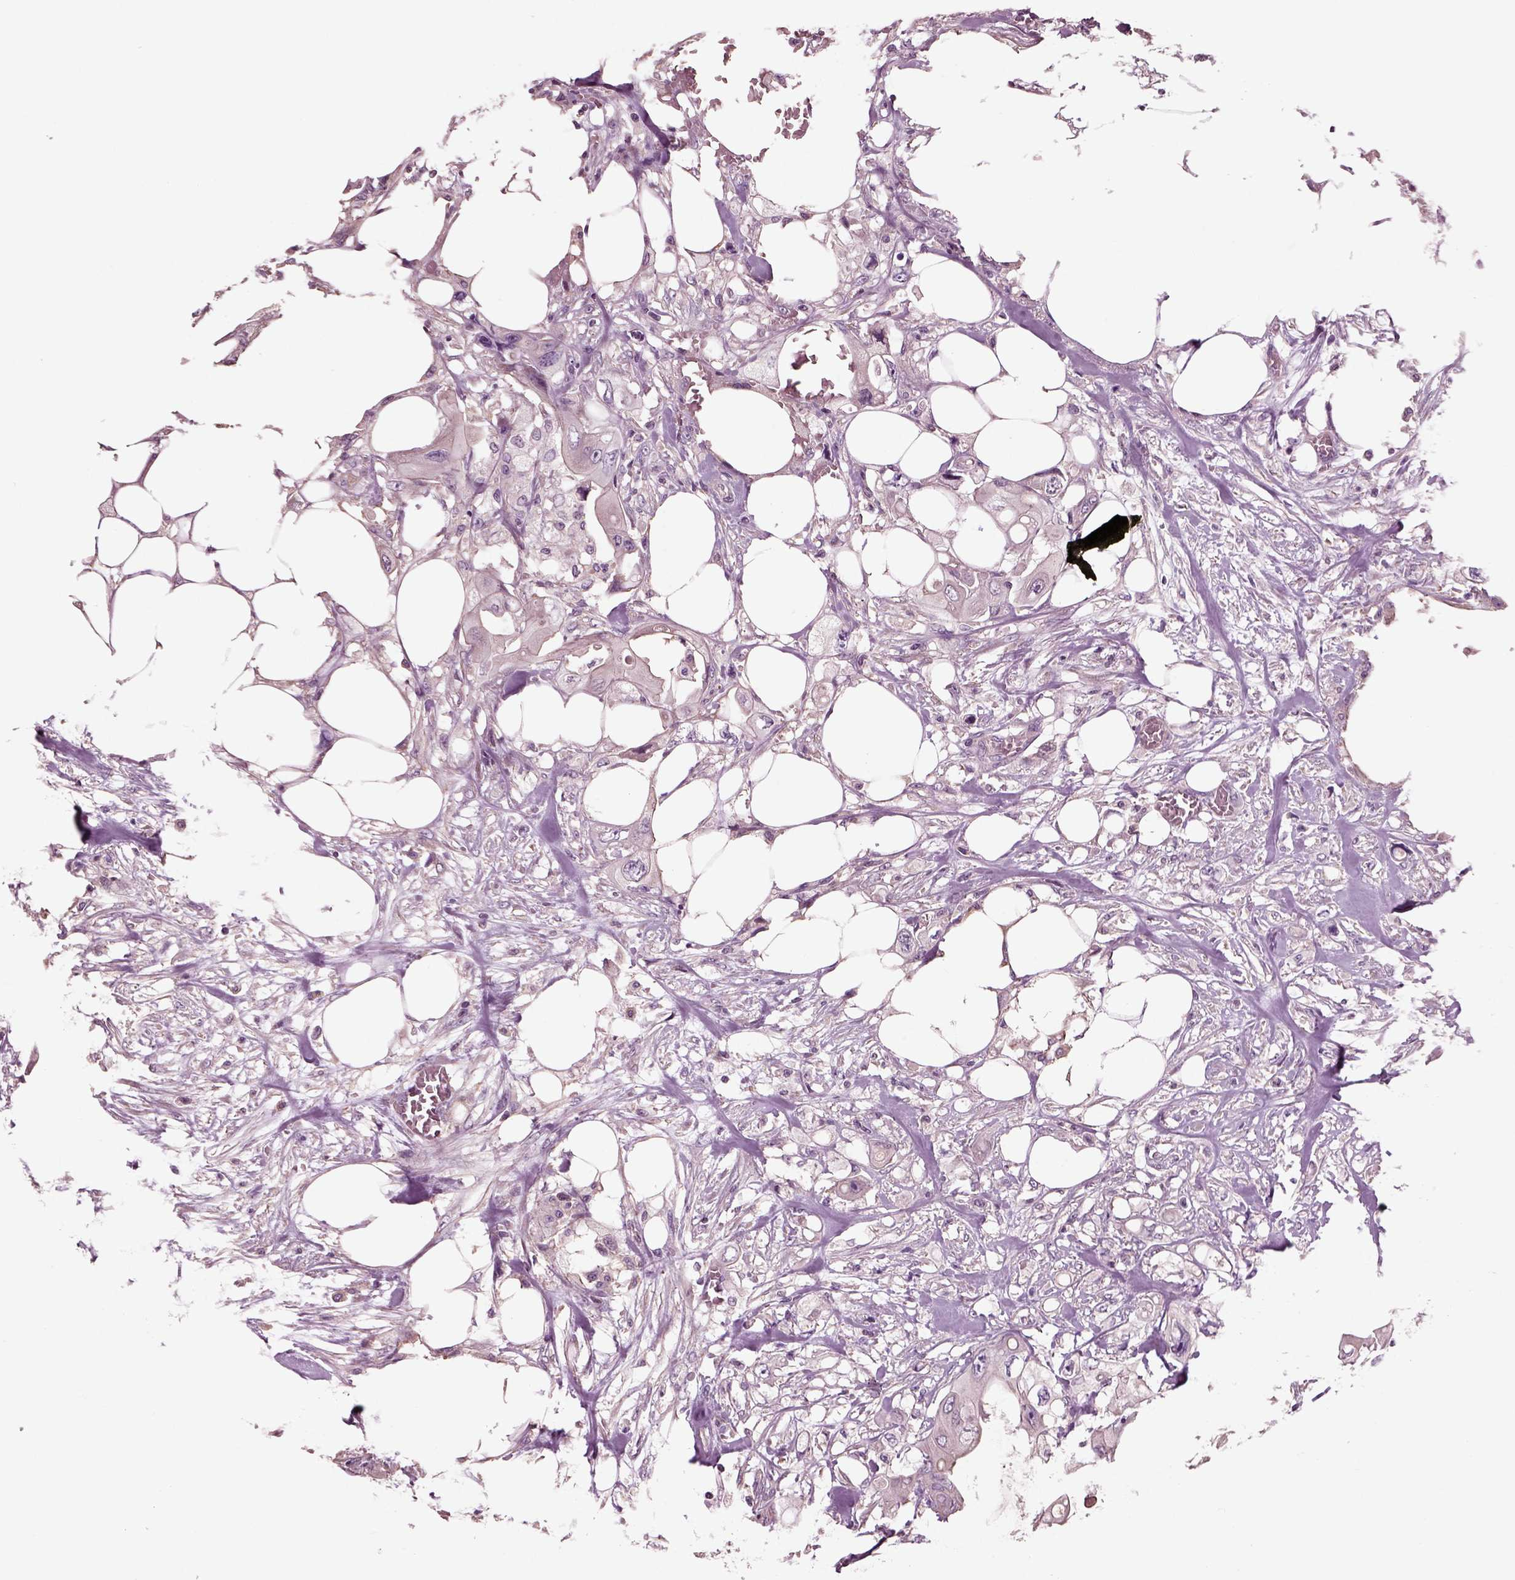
{"staining": {"intensity": "negative", "quantity": "none", "location": "none"}, "tissue": "colorectal cancer", "cell_type": "Tumor cells", "image_type": "cancer", "snomed": [{"axis": "morphology", "description": "Adenocarcinoma, NOS"}, {"axis": "topography", "description": "Rectum"}], "caption": "Immunohistochemical staining of human adenocarcinoma (colorectal) displays no significant staining in tumor cells.", "gene": "CHGB", "patient": {"sex": "male", "age": 63}}